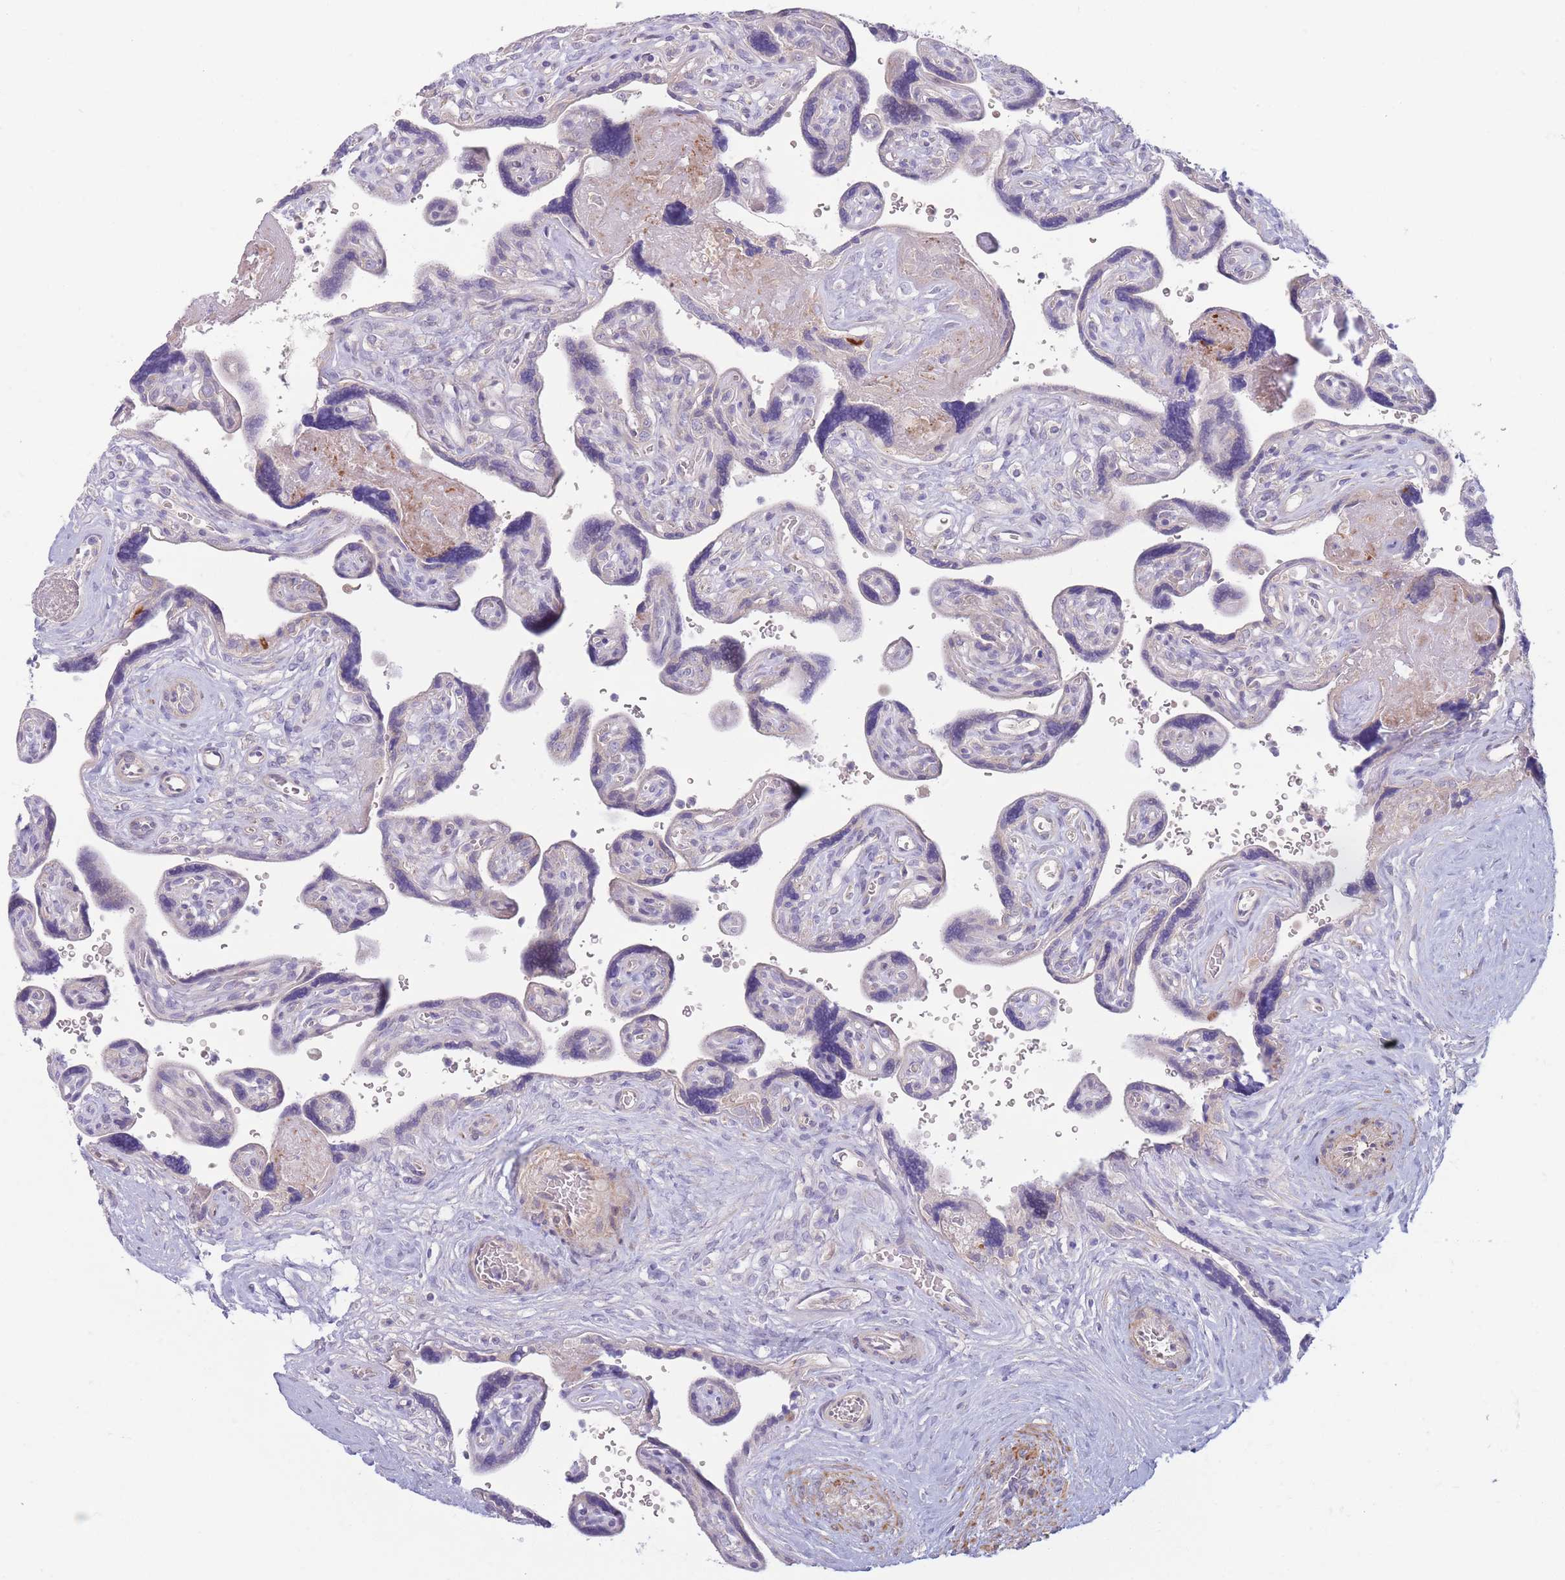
{"staining": {"intensity": "negative", "quantity": "none", "location": "none"}, "tissue": "placenta", "cell_type": "Trophoblastic cells", "image_type": "normal", "snomed": [{"axis": "morphology", "description": "Normal tissue, NOS"}, {"axis": "topography", "description": "Placenta"}], "caption": "Immunohistochemistry image of unremarkable placenta: human placenta stained with DAB (3,3'-diaminobenzidine) reveals no significant protein expression in trophoblastic cells. (DAB immunohistochemistry visualized using brightfield microscopy, high magnification).", "gene": "PNPLA5", "patient": {"sex": "female", "age": 39}}